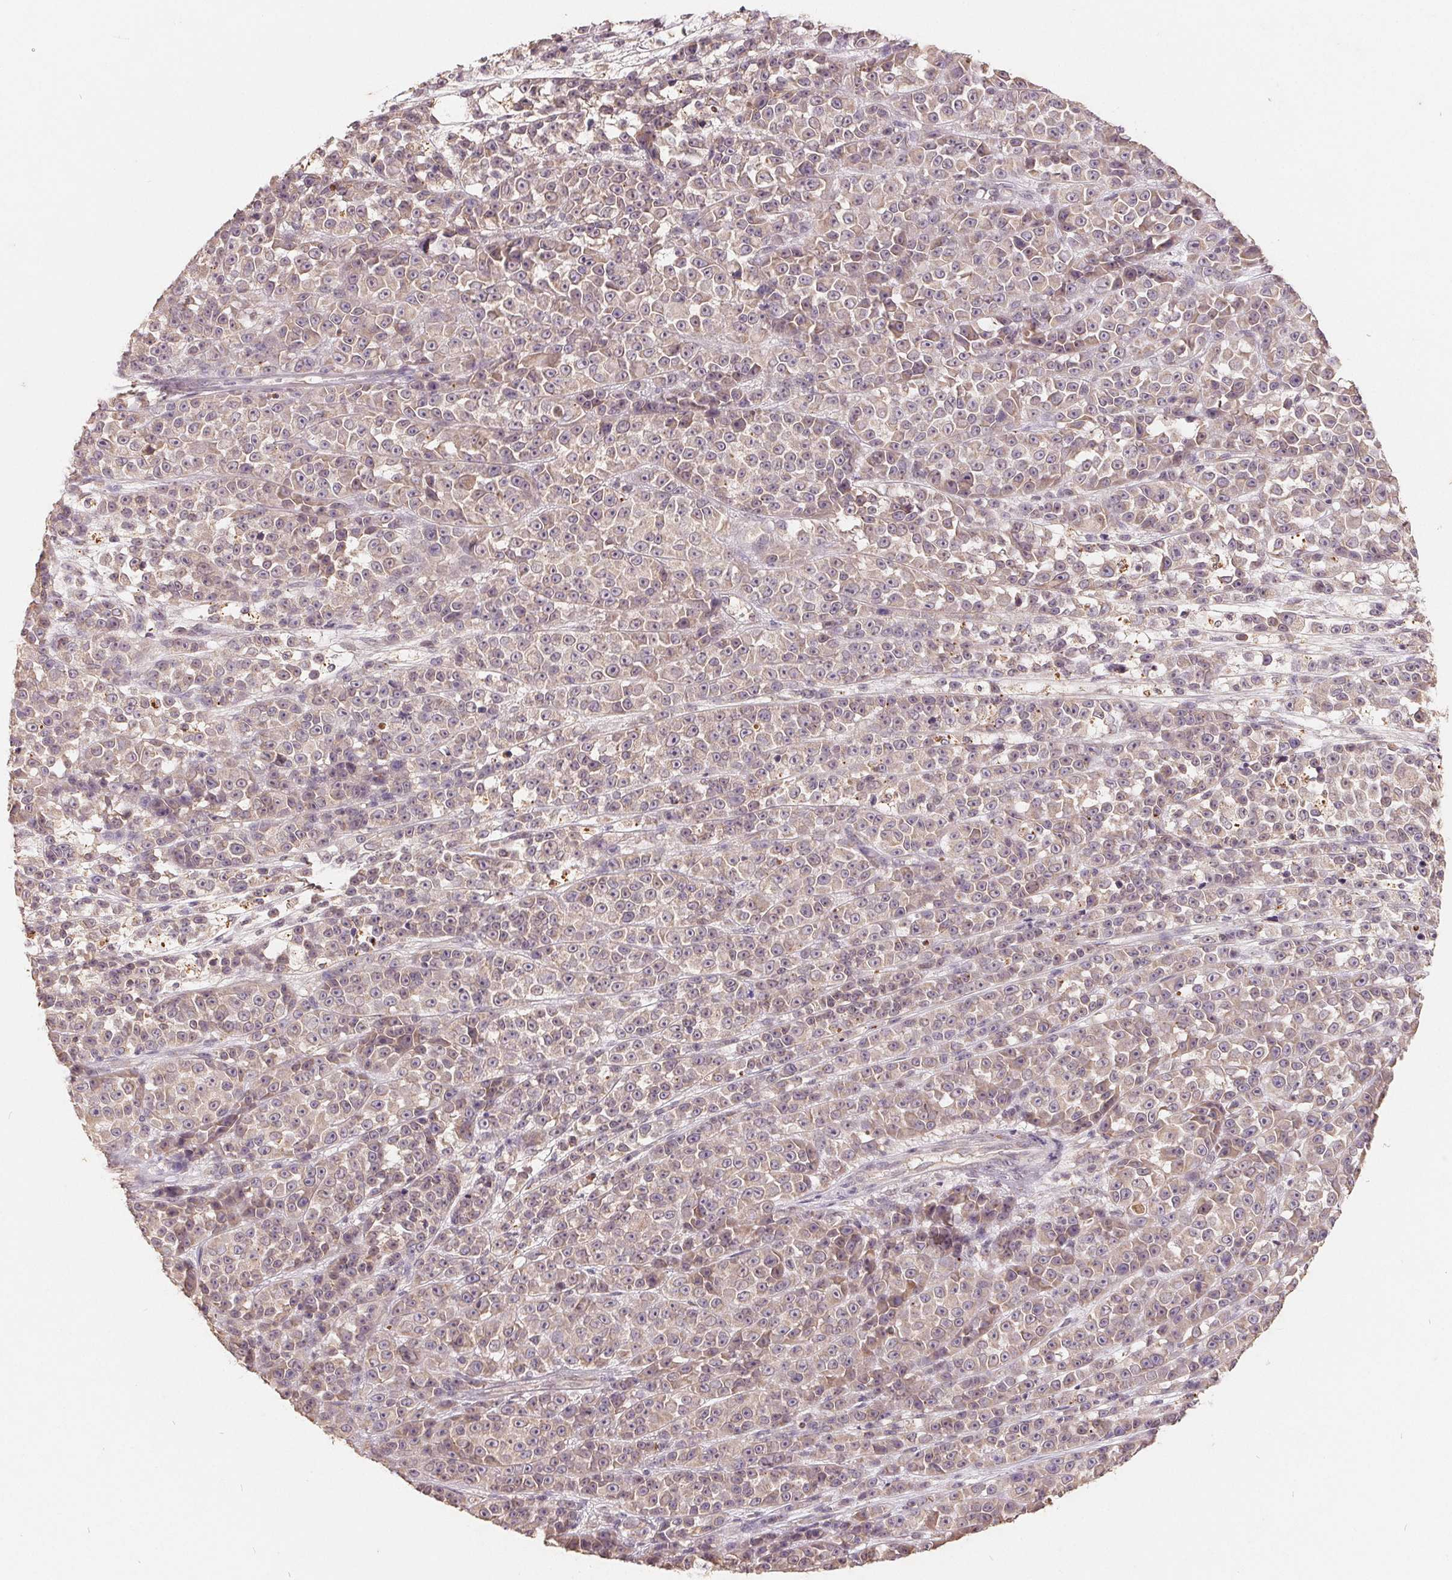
{"staining": {"intensity": "weak", "quantity": "25%-75%", "location": "cytoplasmic/membranous,nuclear"}, "tissue": "melanoma", "cell_type": "Tumor cells", "image_type": "cancer", "snomed": [{"axis": "morphology", "description": "Malignant melanoma, NOS"}, {"axis": "topography", "description": "Skin"}, {"axis": "topography", "description": "Skin of back"}], "caption": "The photomicrograph displays a brown stain indicating the presence of a protein in the cytoplasmic/membranous and nuclear of tumor cells in melanoma.", "gene": "CDIPT", "patient": {"sex": "male", "age": 91}}